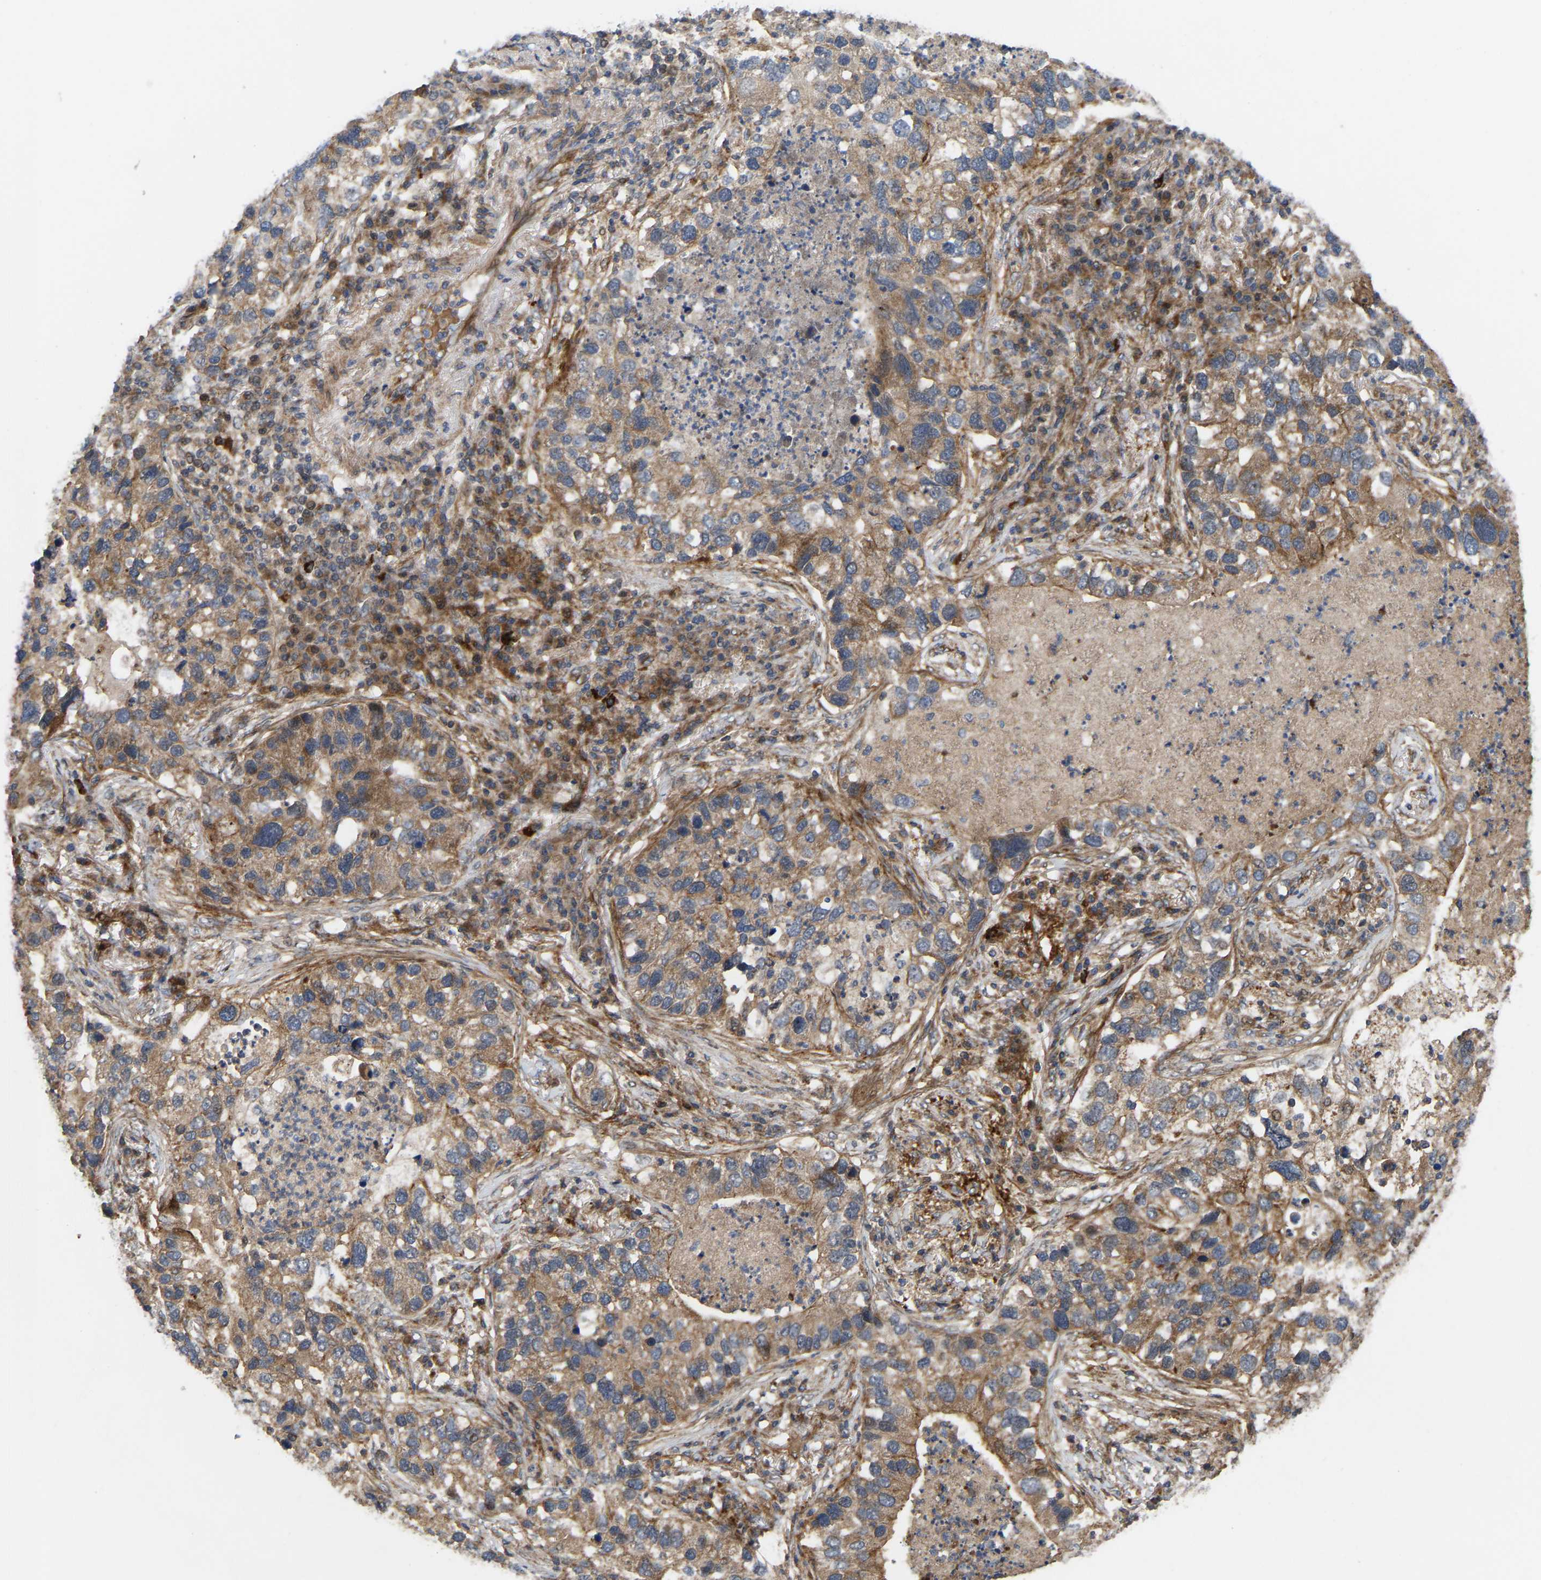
{"staining": {"intensity": "moderate", "quantity": ">75%", "location": "cytoplasmic/membranous"}, "tissue": "lung cancer", "cell_type": "Tumor cells", "image_type": "cancer", "snomed": [{"axis": "morphology", "description": "Normal tissue, NOS"}, {"axis": "morphology", "description": "Adenocarcinoma, NOS"}, {"axis": "topography", "description": "Bronchus"}, {"axis": "topography", "description": "Lung"}], "caption": "High-magnification brightfield microscopy of lung cancer (adenocarcinoma) stained with DAB (brown) and counterstained with hematoxylin (blue). tumor cells exhibit moderate cytoplasmic/membranous expression is present in approximately>75% of cells.", "gene": "STAU1", "patient": {"sex": "male", "age": 54}}